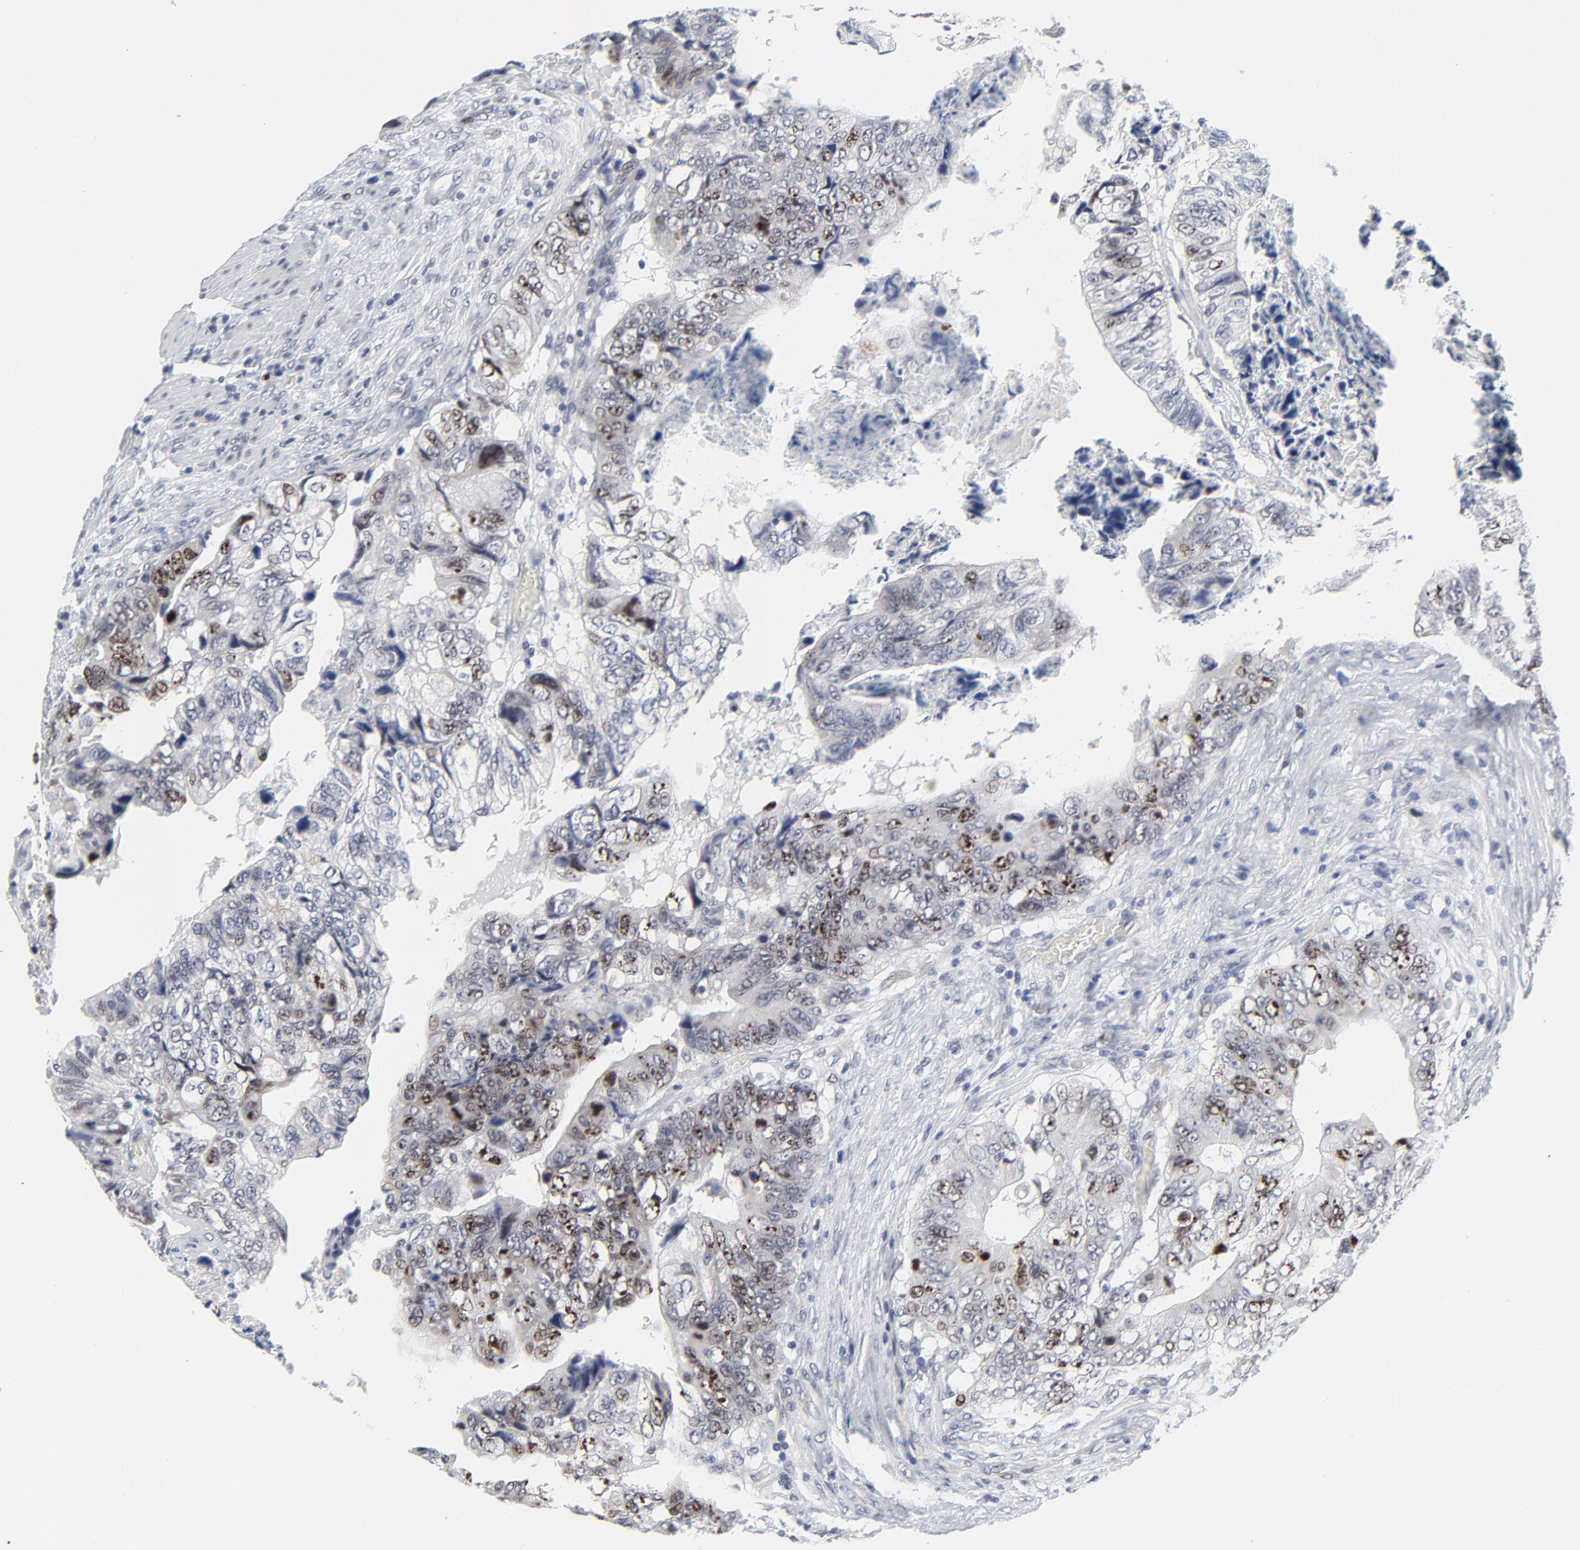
{"staining": {"intensity": "moderate", "quantity": "25%-75%", "location": "nuclear"}, "tissue": "colorectal cancer", "cell_type": "Tumor cells", "image_type": "cancer", "snomed": [{"axis": "morphology", "description": "Adenocarcinoma, NOS"}, {"axis": "topography", "description": "Rectum"}], "caption": "Colorectal cancer tissue demonstrates moderate nuclear positivity in approximately 25%-75% of tumor cells, visualized by immunohistochemistry.", "gene": "ZNF589", "patient": {"sex": "female", "age": 82}}